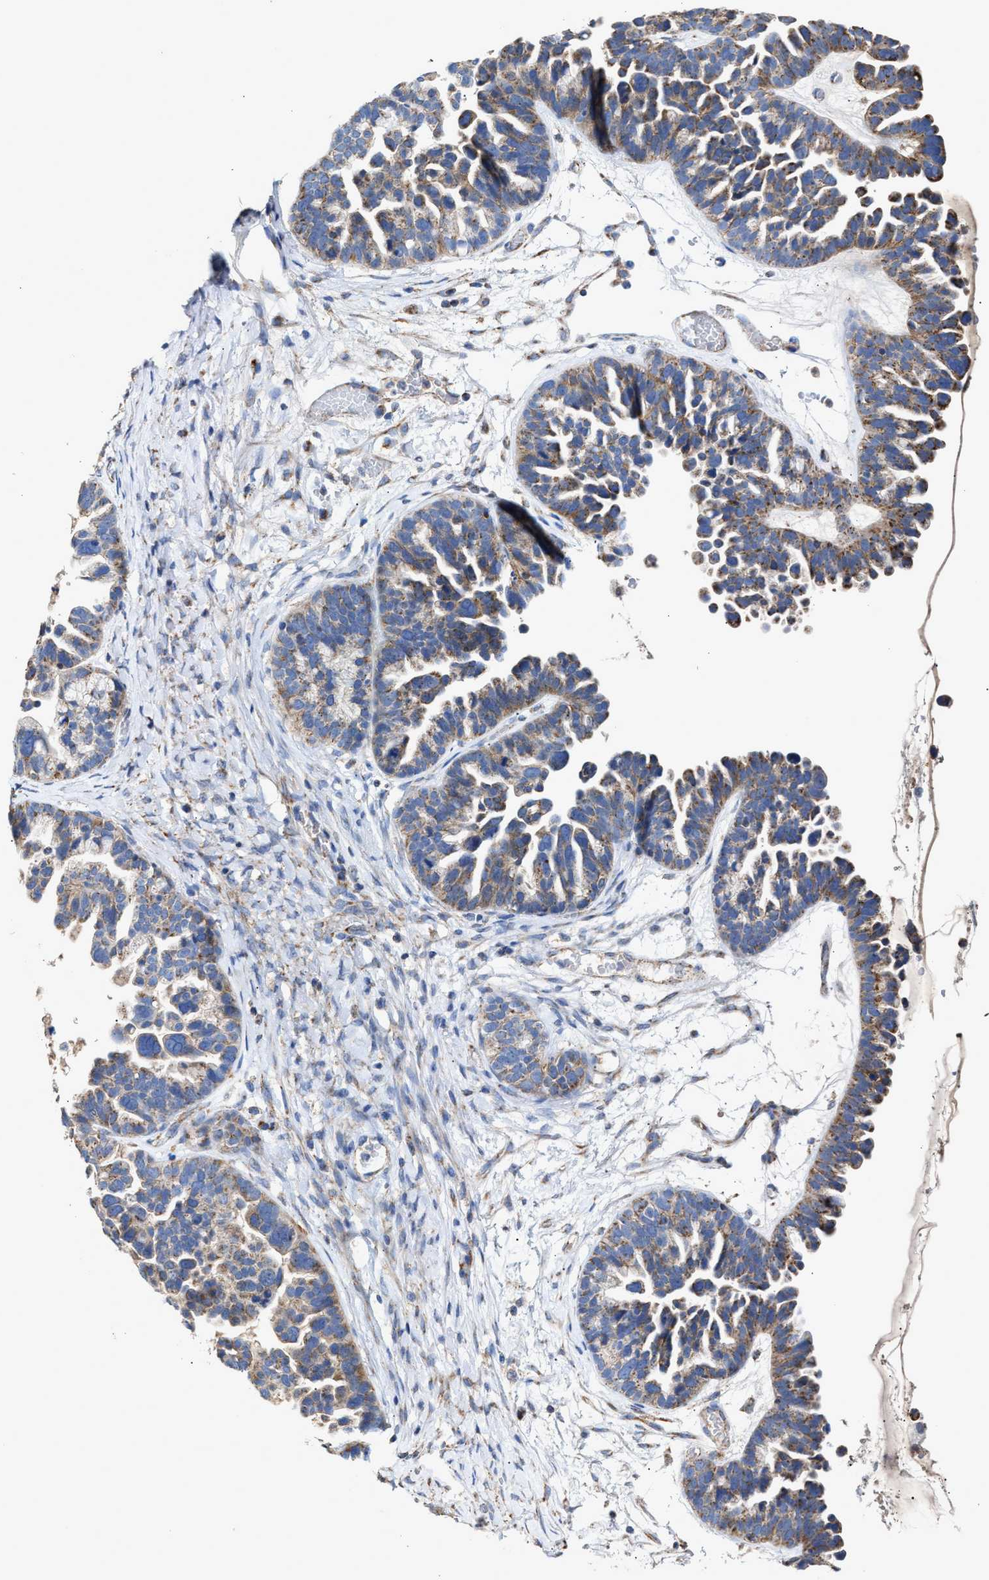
{"staining": {"intensity": "moderate", "quantity": "25%-75%", "location": "cytoplasmic/membranous"}, "tissue": "ovarian cancer", "cell_type": "Tumor cells", "image_type": "cancer", "snomed": [{"axis": "morphology", "description": "Cystadenocarcinoma, serous, NOS"}, {"axis": "topography", "description": "Ovary"}], "caption": "Ovarian cancer stained with a protein marker displays moderate staining in tumor cells.", "gene": "MECR", "patient": {"sex": "female", "age": 56}}